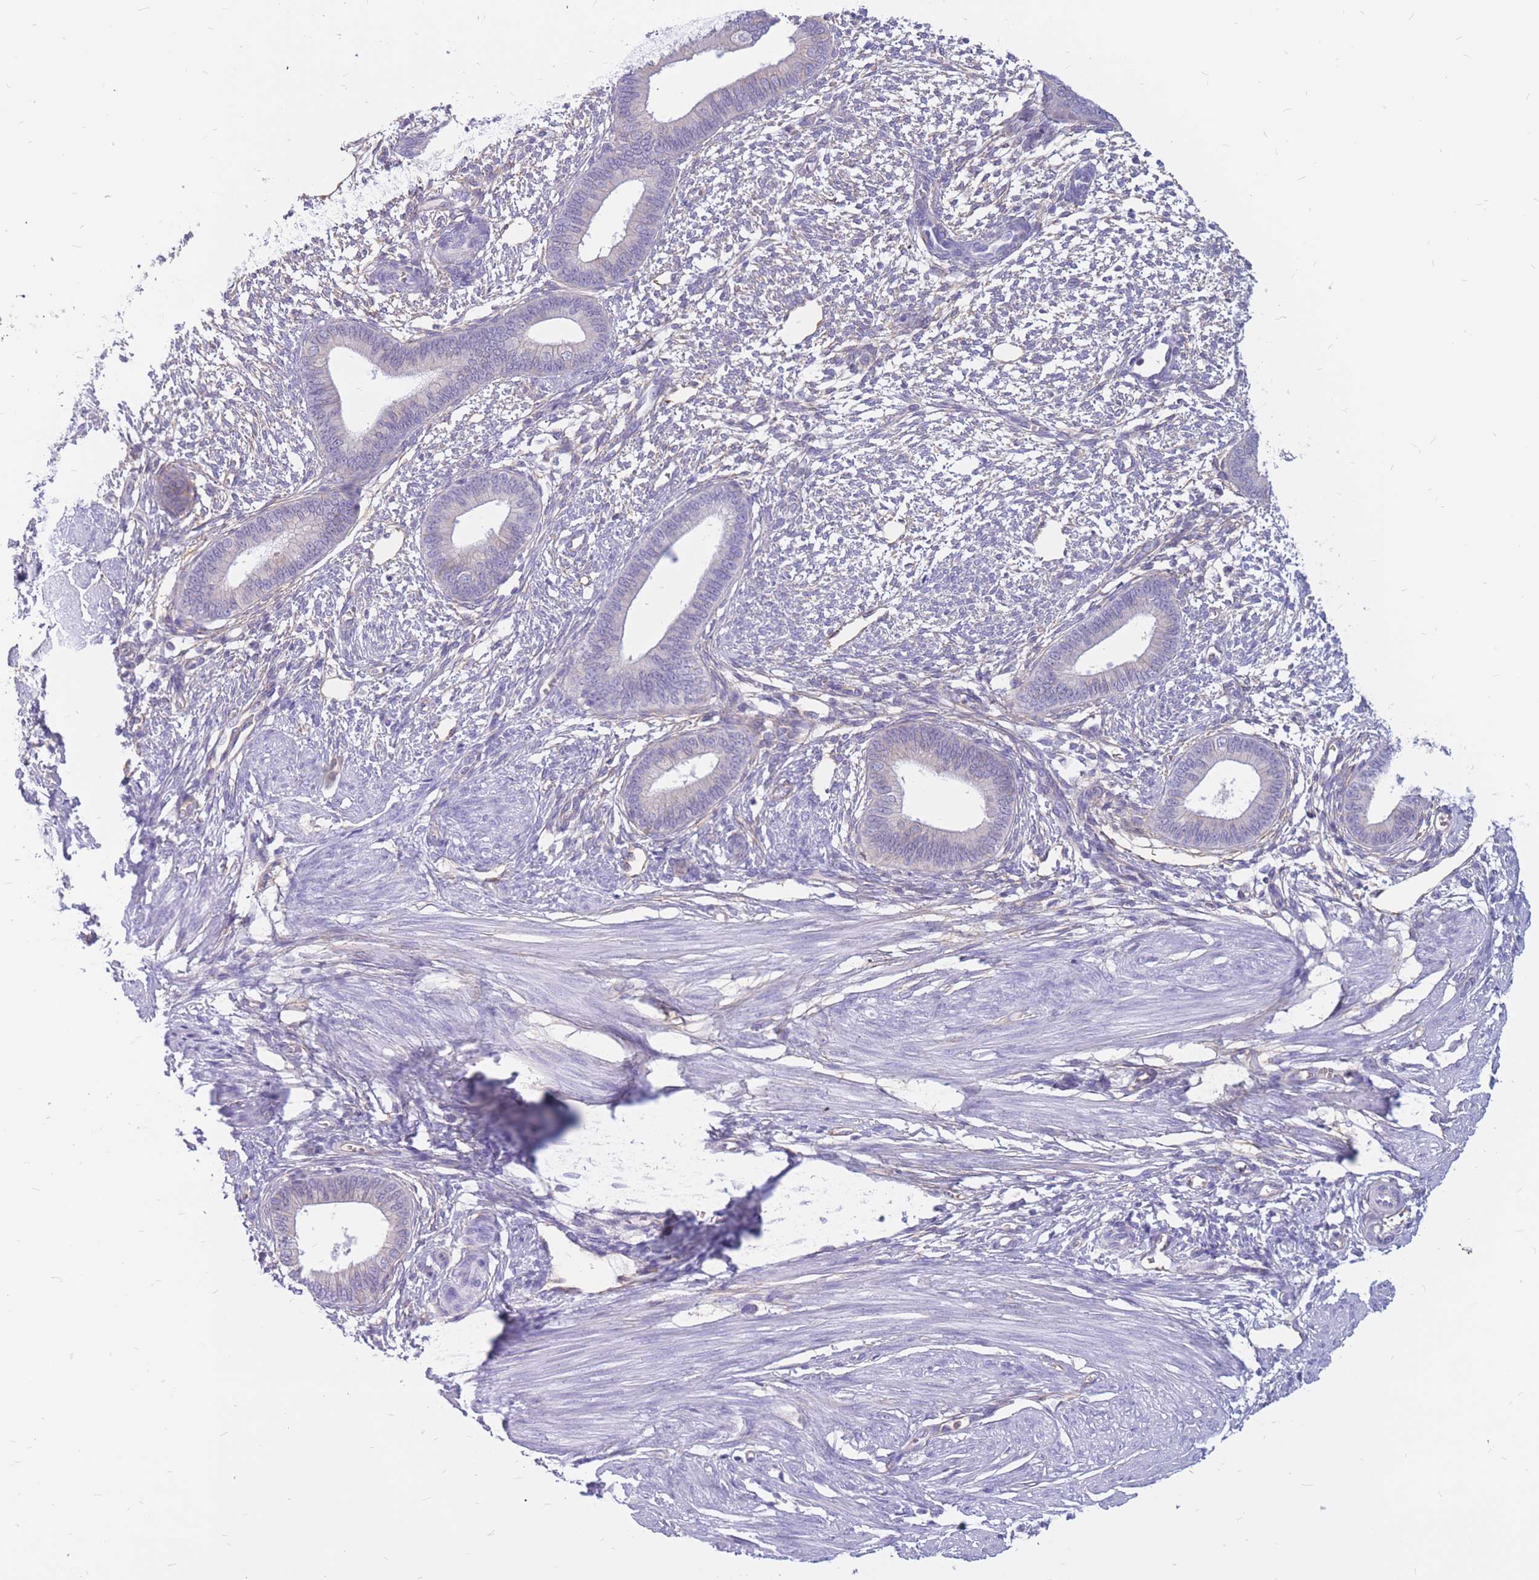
{"staining": {"intensity": "negative", "quantity": "none", "location": "none"}, "tissue": "endometrium", "cell_type": "Cells in endometrial stroma", "image_type": "normal", "snomed": [{"axis": "morphology", "description": "Normal tissue, NOS"}, {"axis": "topography", "description": "Endometrium"}], "caption": "Cells in endometrial stroma show no significant protein staining in normal endometrium. (DAB IHC, high magnification).", "gene": "ADD2", "patient": {"sex": "female", "age": 46}}